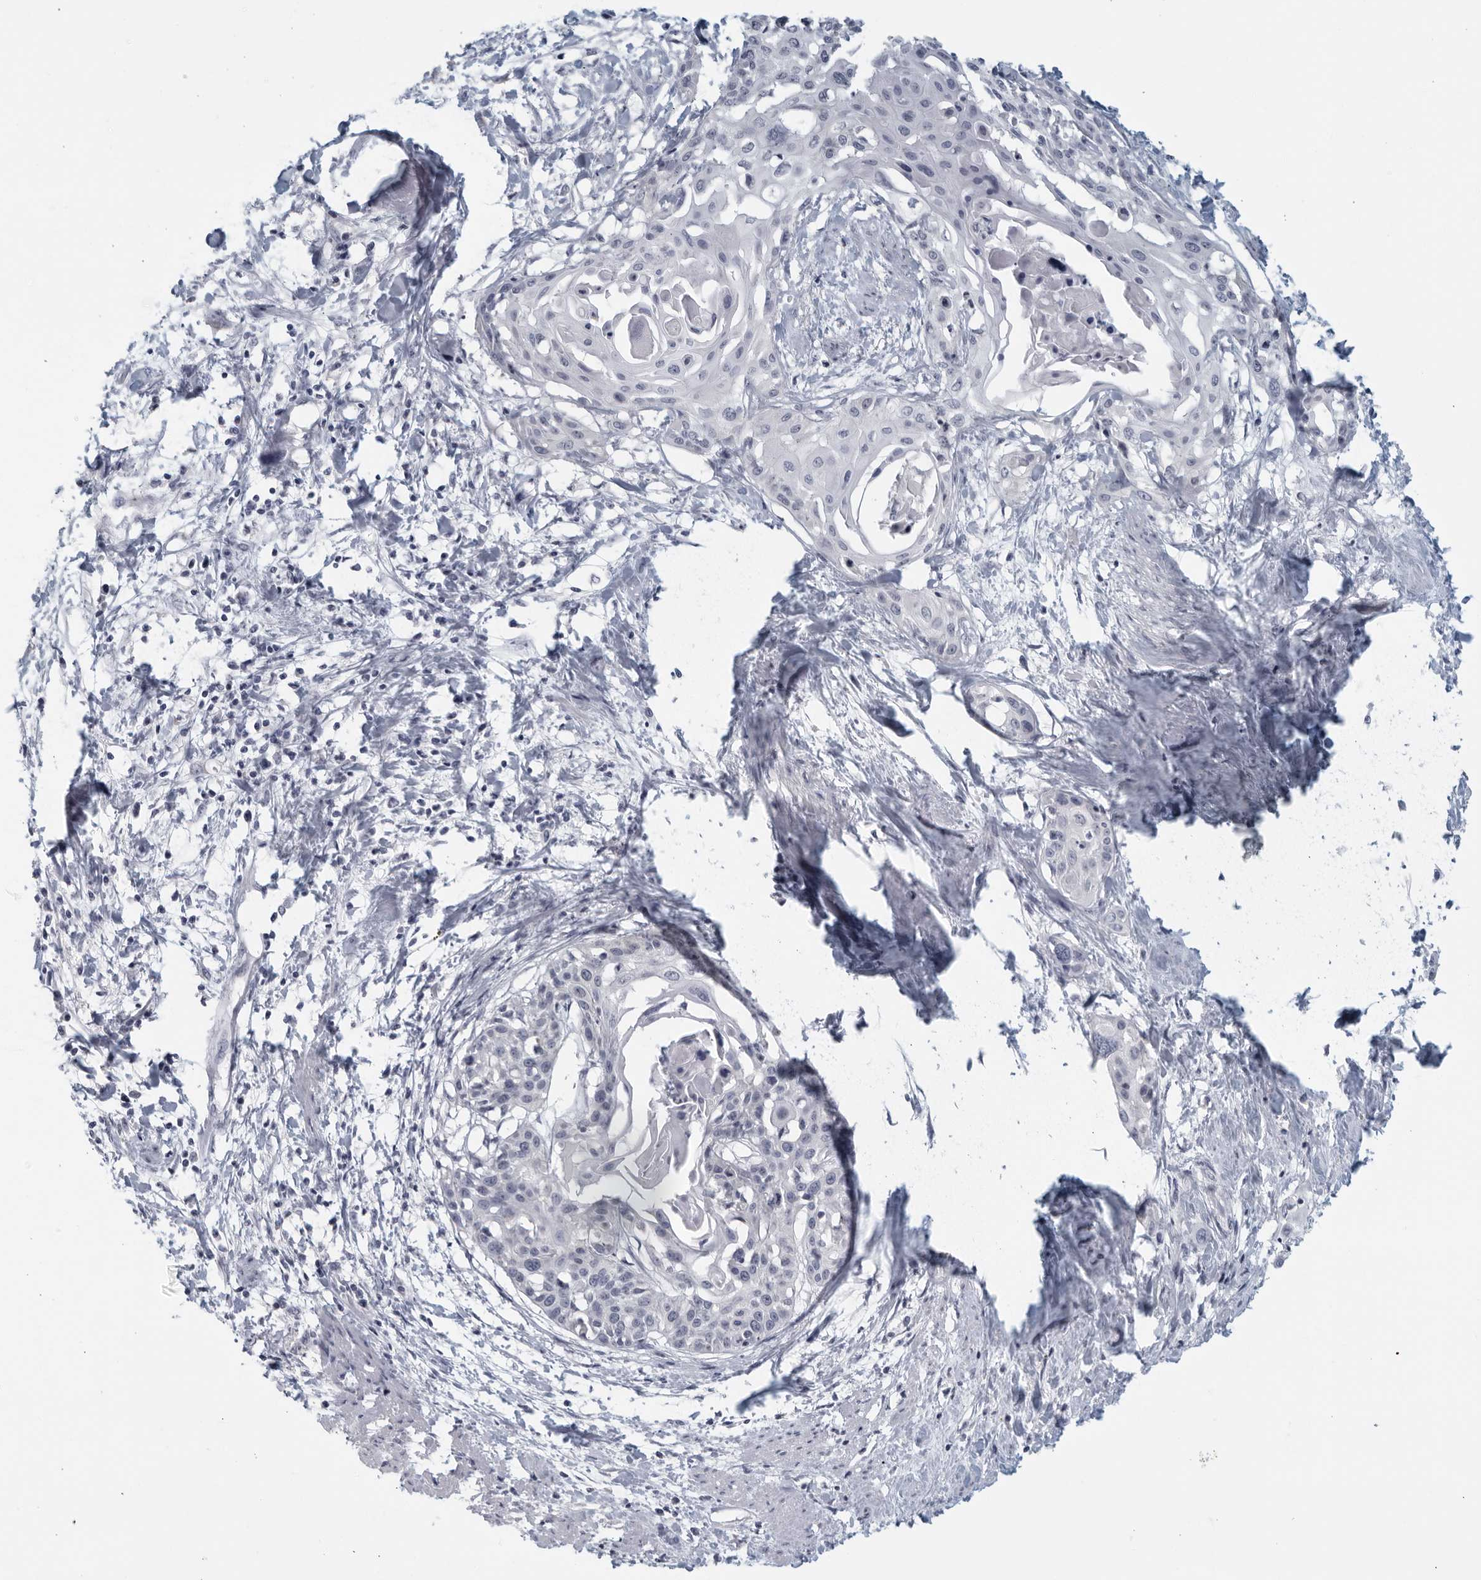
{"staining": {"intensity": "negative", "quantity": "none", "location": "none"}, "tissue": "cervical cancer", "cell_type": "Tumor cells", "image_type": "cancer", "snomed": [{"axis": "morphology", "description": "Squamous cell carcinoma, NOS"}, {"axis": "topography", "description": "Cervix"}], "caption": "Immunohistochemistry (IHC) of human cervical squamous cell carcinoma exhibits no expression in tumor cells.", "gene": "MATN1", "patient": {"sex": "female", "age": 57}}